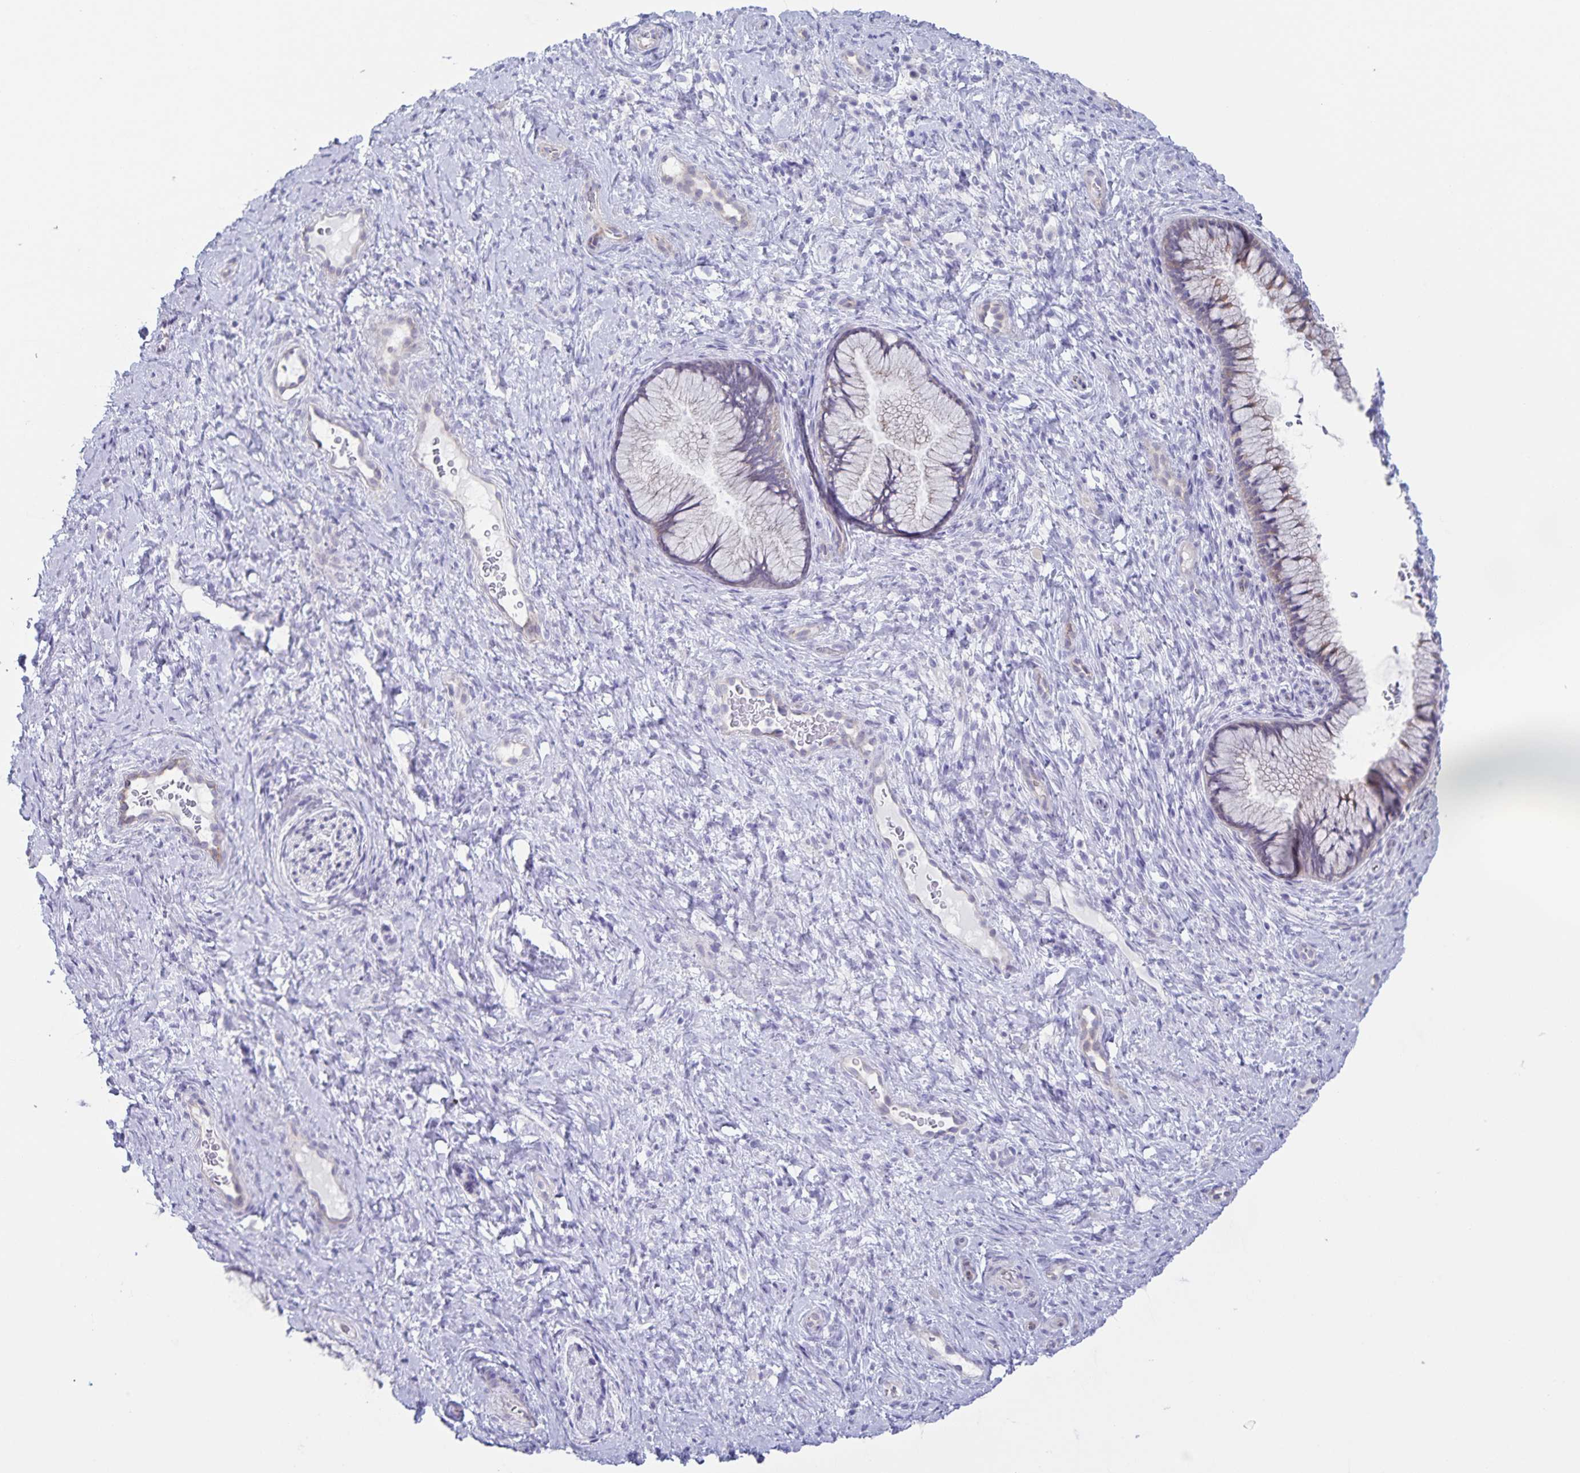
{"staining": {"intensity": "moderate", "quantity": "<25%", "location": "cytoplasmic/membranous"}, "tissue": "cervix", "cell_type": "Glandular cells", "image_type": "normal", "snomed": [{"axis": "morphology", "description": "Normal tissue, NOS"}, {"axis": "topography", "description": "Cervix"}], "caption": "Immunohistochemical staining of normal human cervix displays moderate cytoplasmic/membranous protein staining in about <25% of glandular cells. The protein is stained brown, and the nuclei are stained in blue (DAB IHC with brightfield microscopy, high magnification).", "gene": "AQP4", "patient": {"sex": "female", "age": 34}}